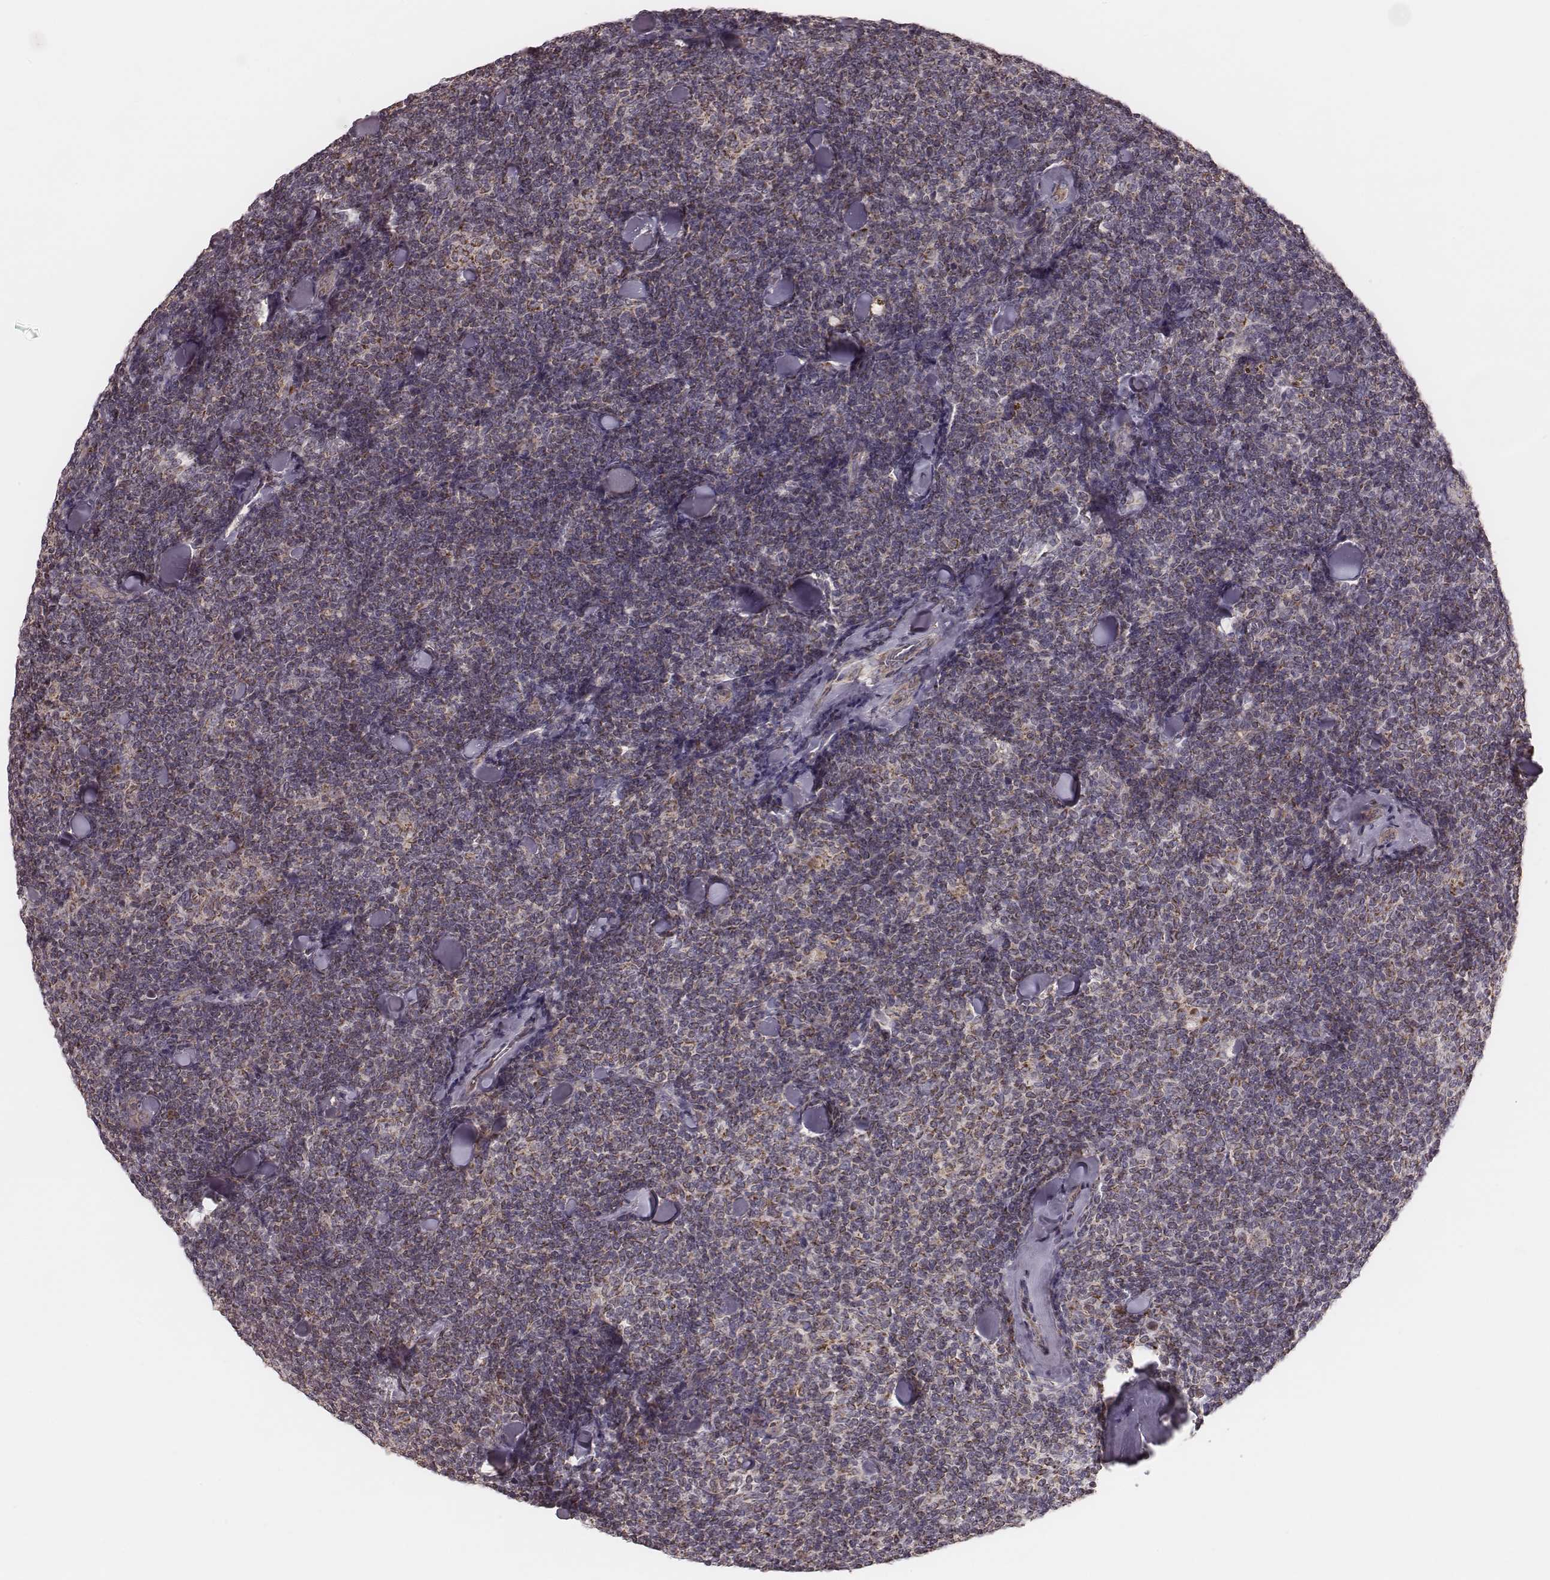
{"staining": {"intensity": "moderate", "quantity": "<25%", "location": "cytoplasmic/membranous"}, "tissue": "lymphoma", "cell_type": "Tumor cells", "image_type": "cancer", "snomed": [{"axis": "morphology", "description": "Malignant lymphoma, non-Hodgkin's type, Low grade"}, {"axis": "topography", "description": "Lymph node"}], "caption": "Low-grade malignant lymphoma, non-Hodgkin's type was stained to show a protein in brown. There is low levels of moderate cytoplasmic/membranous positivity in approximately <25% of tumor cells.", "gene": "MRPS27", "patient": {"sex": "female", "age": 56}}